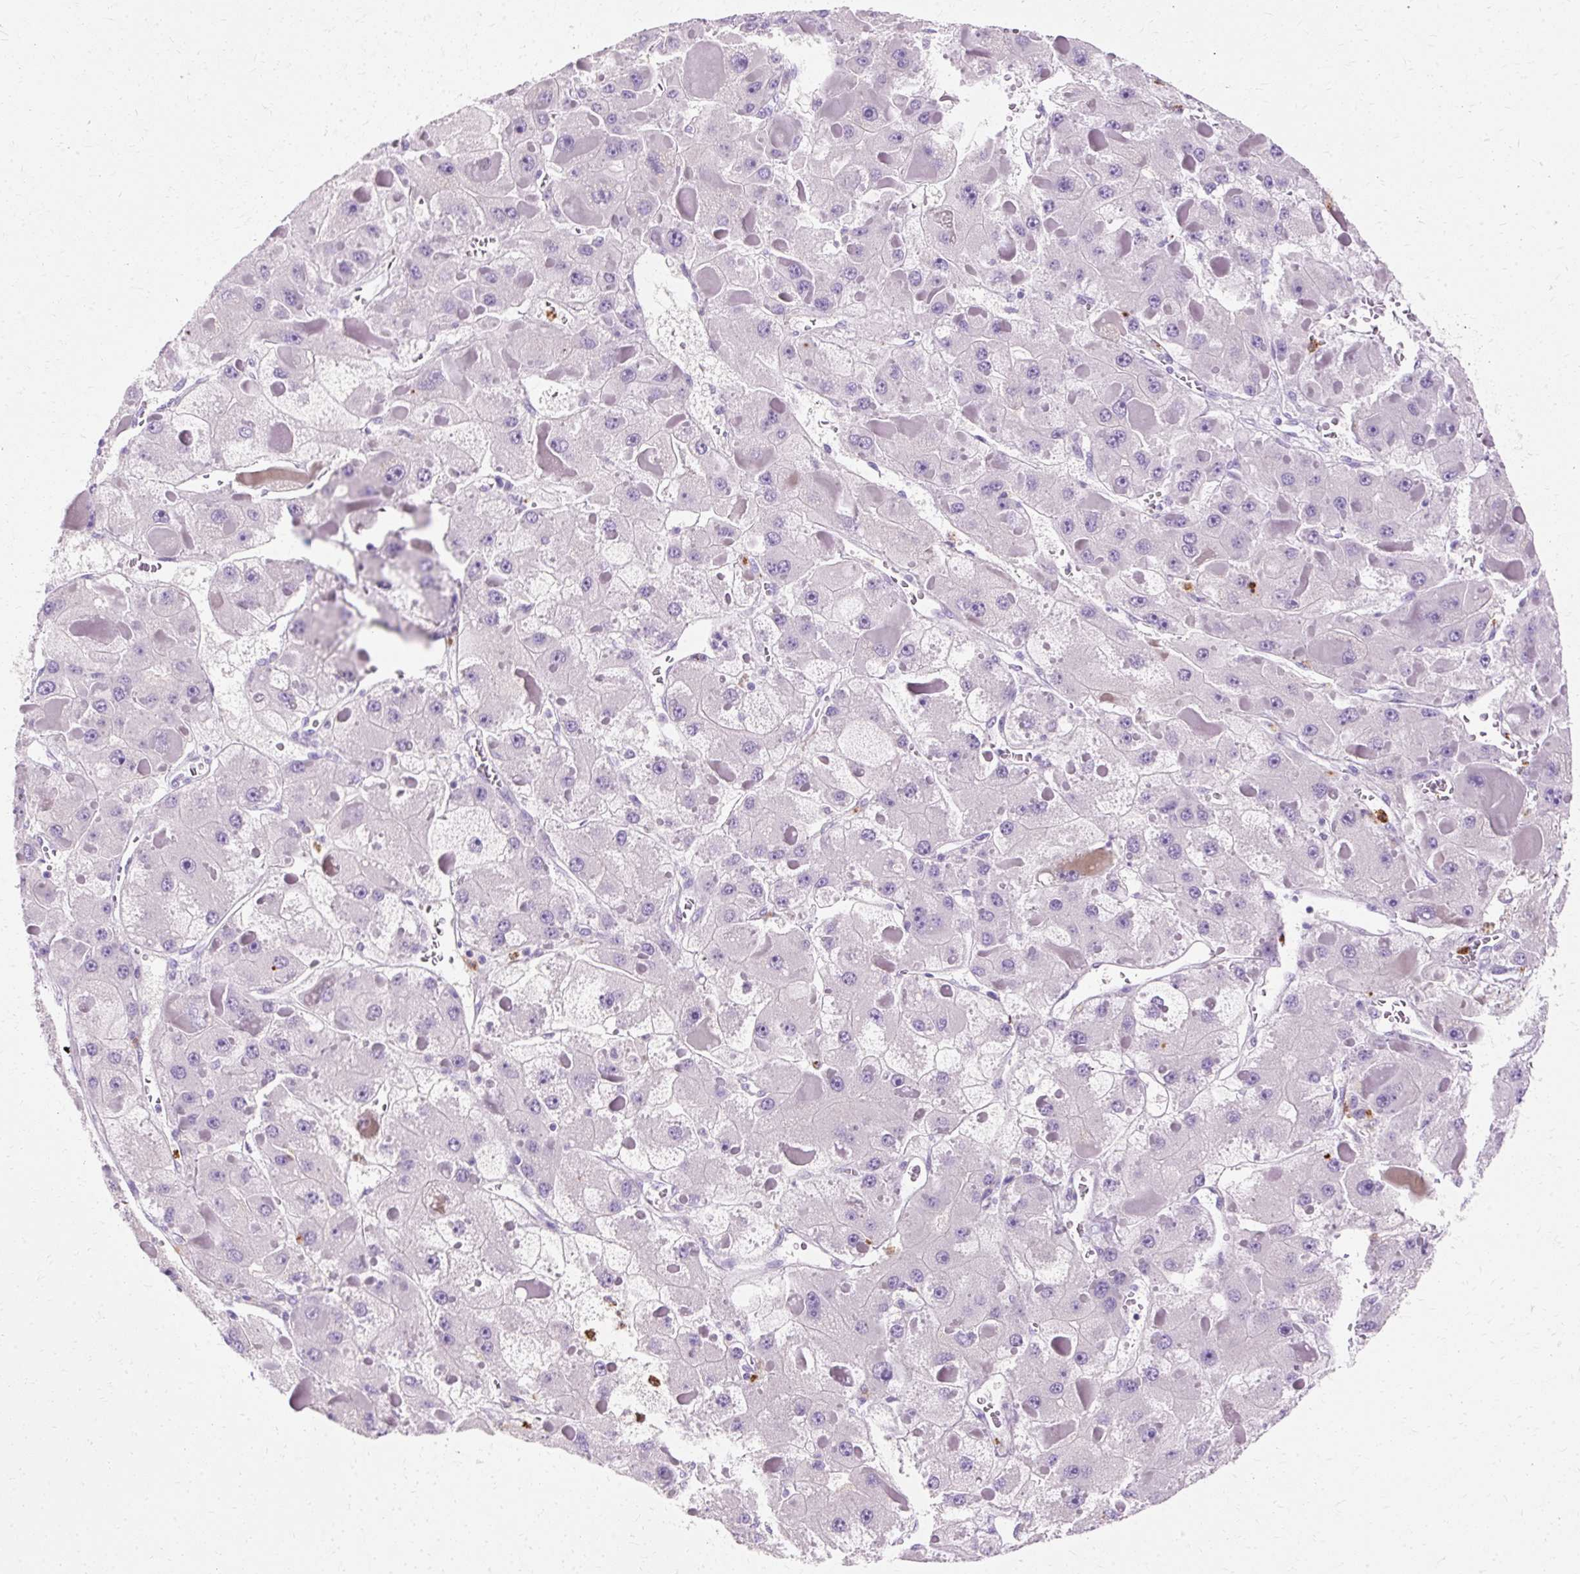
{"staining": {"intensity": "negative", "quantity": "none", "location": "none"}, "tissue": "liver cancer", "cell_type": "Tumor cells", "image_type": "cancer", "snomed": [{"axis": "morphology", "description": "Carcinoma, Hepatocellular, NOS"}, {"axis": "topography", "description": "Liver"}], "caption": "The histopathology image exhibits no significant positivity in tumor cells of liver hepatocellular carcinoma.", "gene": "DEFA1", "patient": {"sex": "female", "age": 73}}